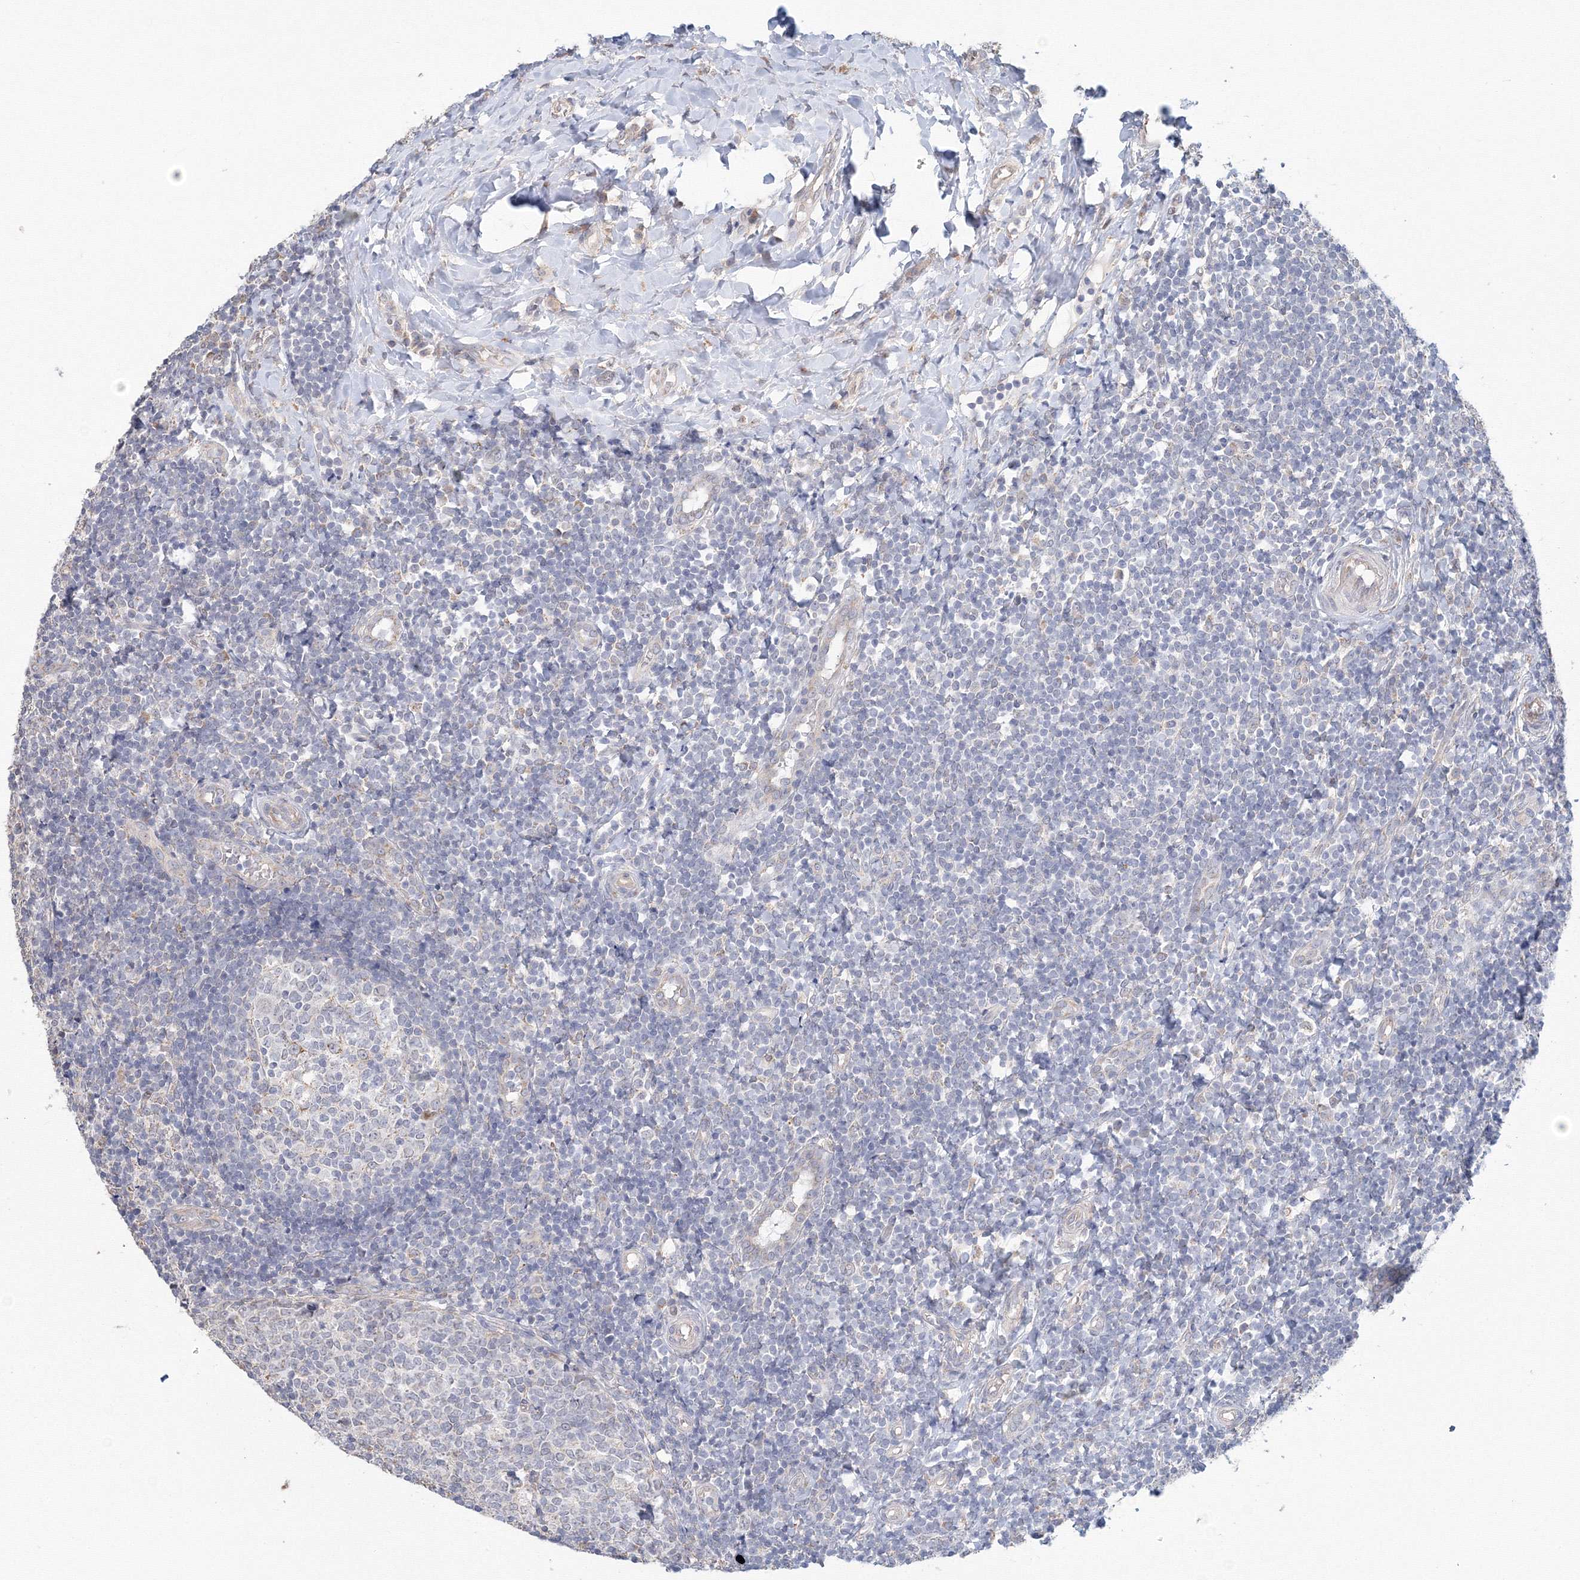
{"staining": {"intensity": "negative", "quantity": "none", "location": "none"}, "tissue": "tonsil", "cell_type": "Germinal center cells", "image_type": "normal", "snomed": [{"axis": "morphology", "description": "Normal tissue, NOS"}, {"axis": "topography", "description": "Tonsil"}], "caption": "This is an immunohistochemistry micrograph of benign tonsil. There is no positivity in germinal center cells.", "gene": "DHRS12", "patient": {"sex": "female", "age": 19}}